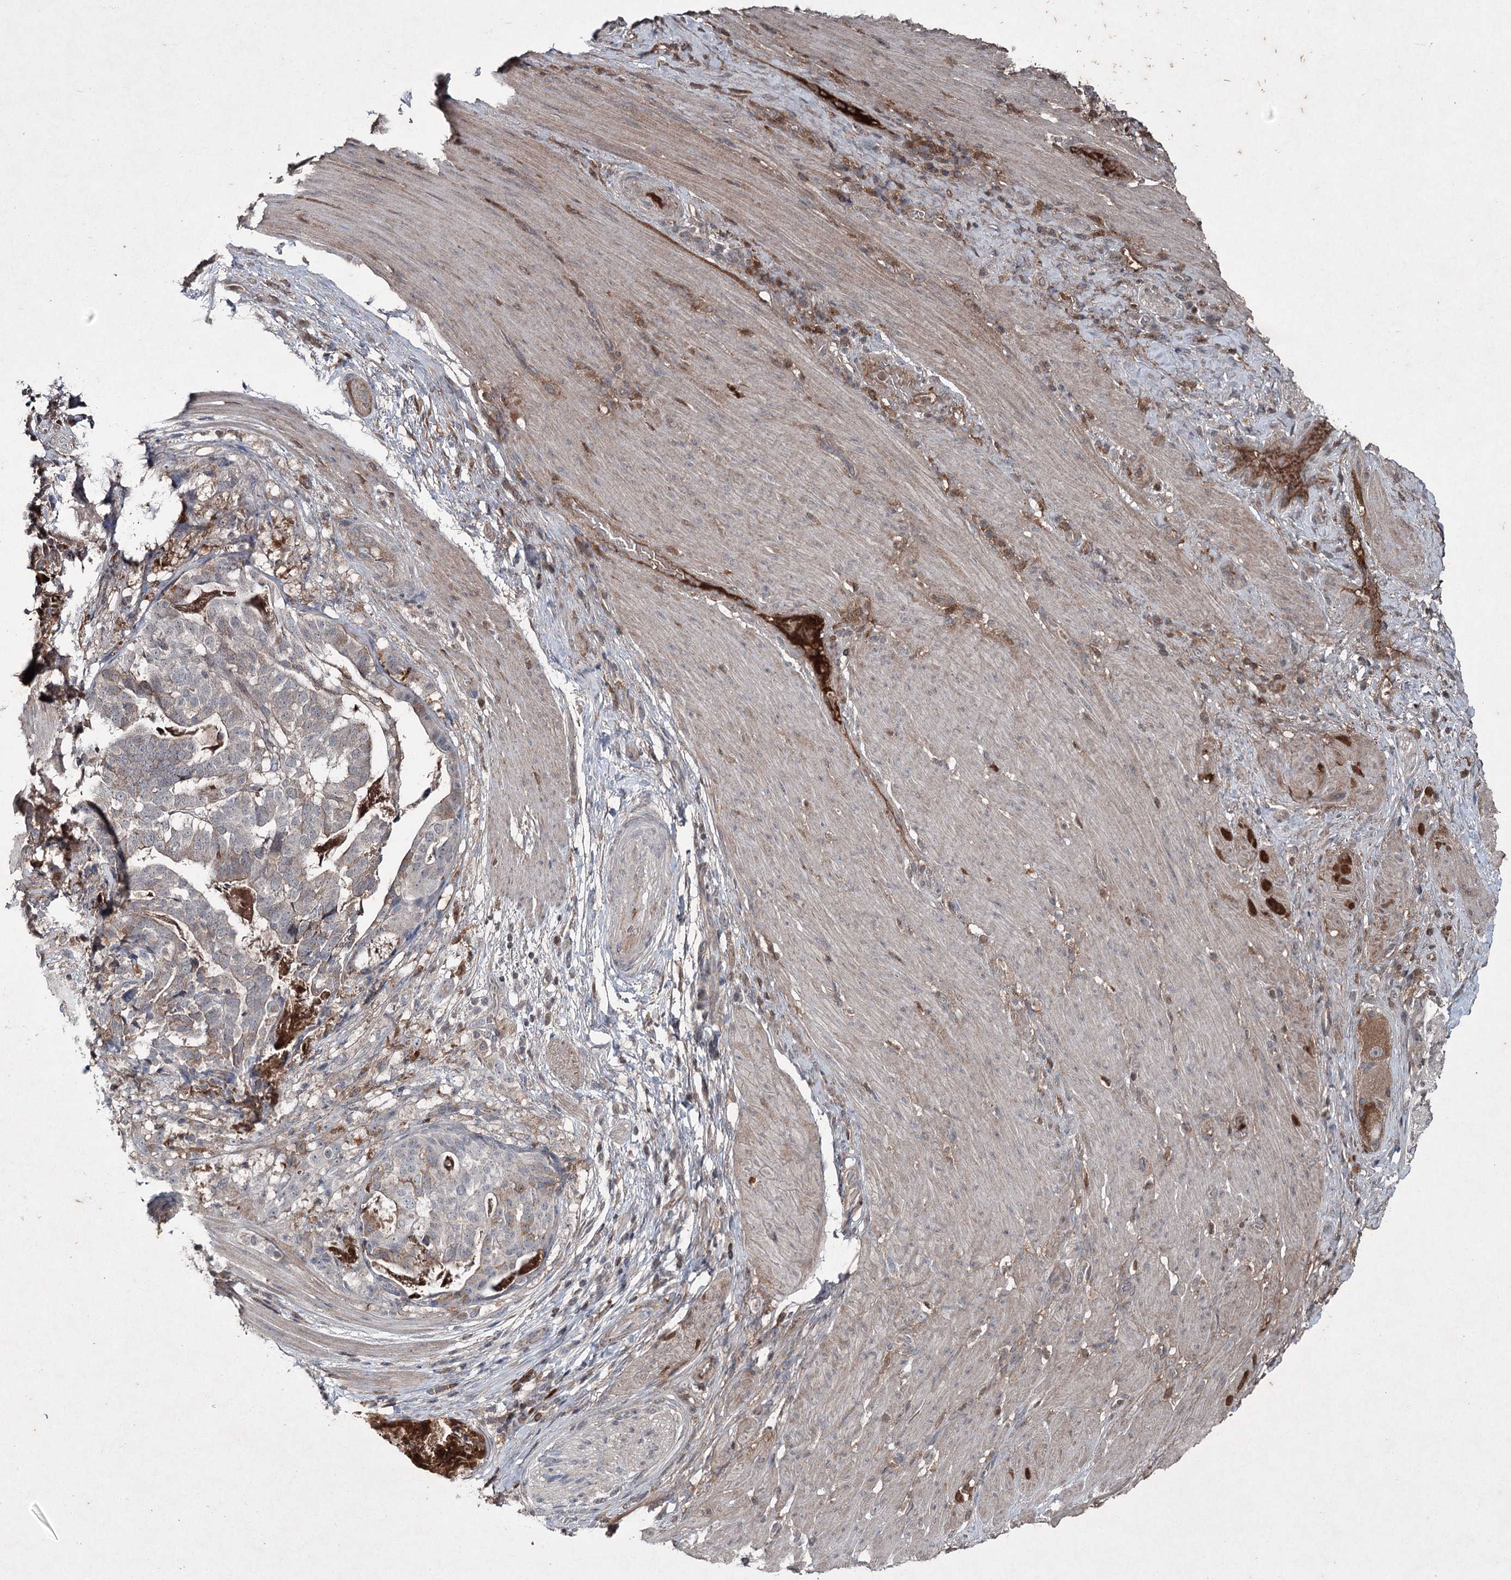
{"staining": {"intensity": "moderate", "quantity": "<25%", "location": "cytoplasmic/membranous"}, "tissue": "stomach cancer", "cell_type": "Tumor cells", "image_type": "cancer", "snomed": [{"axis": "morphology", "description": "Adenocarcinoma, NOS"}, {"axis": "topography", "description": "Stomach"}], "caption": "Immunohistochemical staining of stomach cancer (adenocarcinoma) displays low levels of moderate cytoplasmic/membranous positivity in approximately <25% of tumor cells.", "gene": "PGLYRP2", "patient": {"sex": "male", "age": 48}}